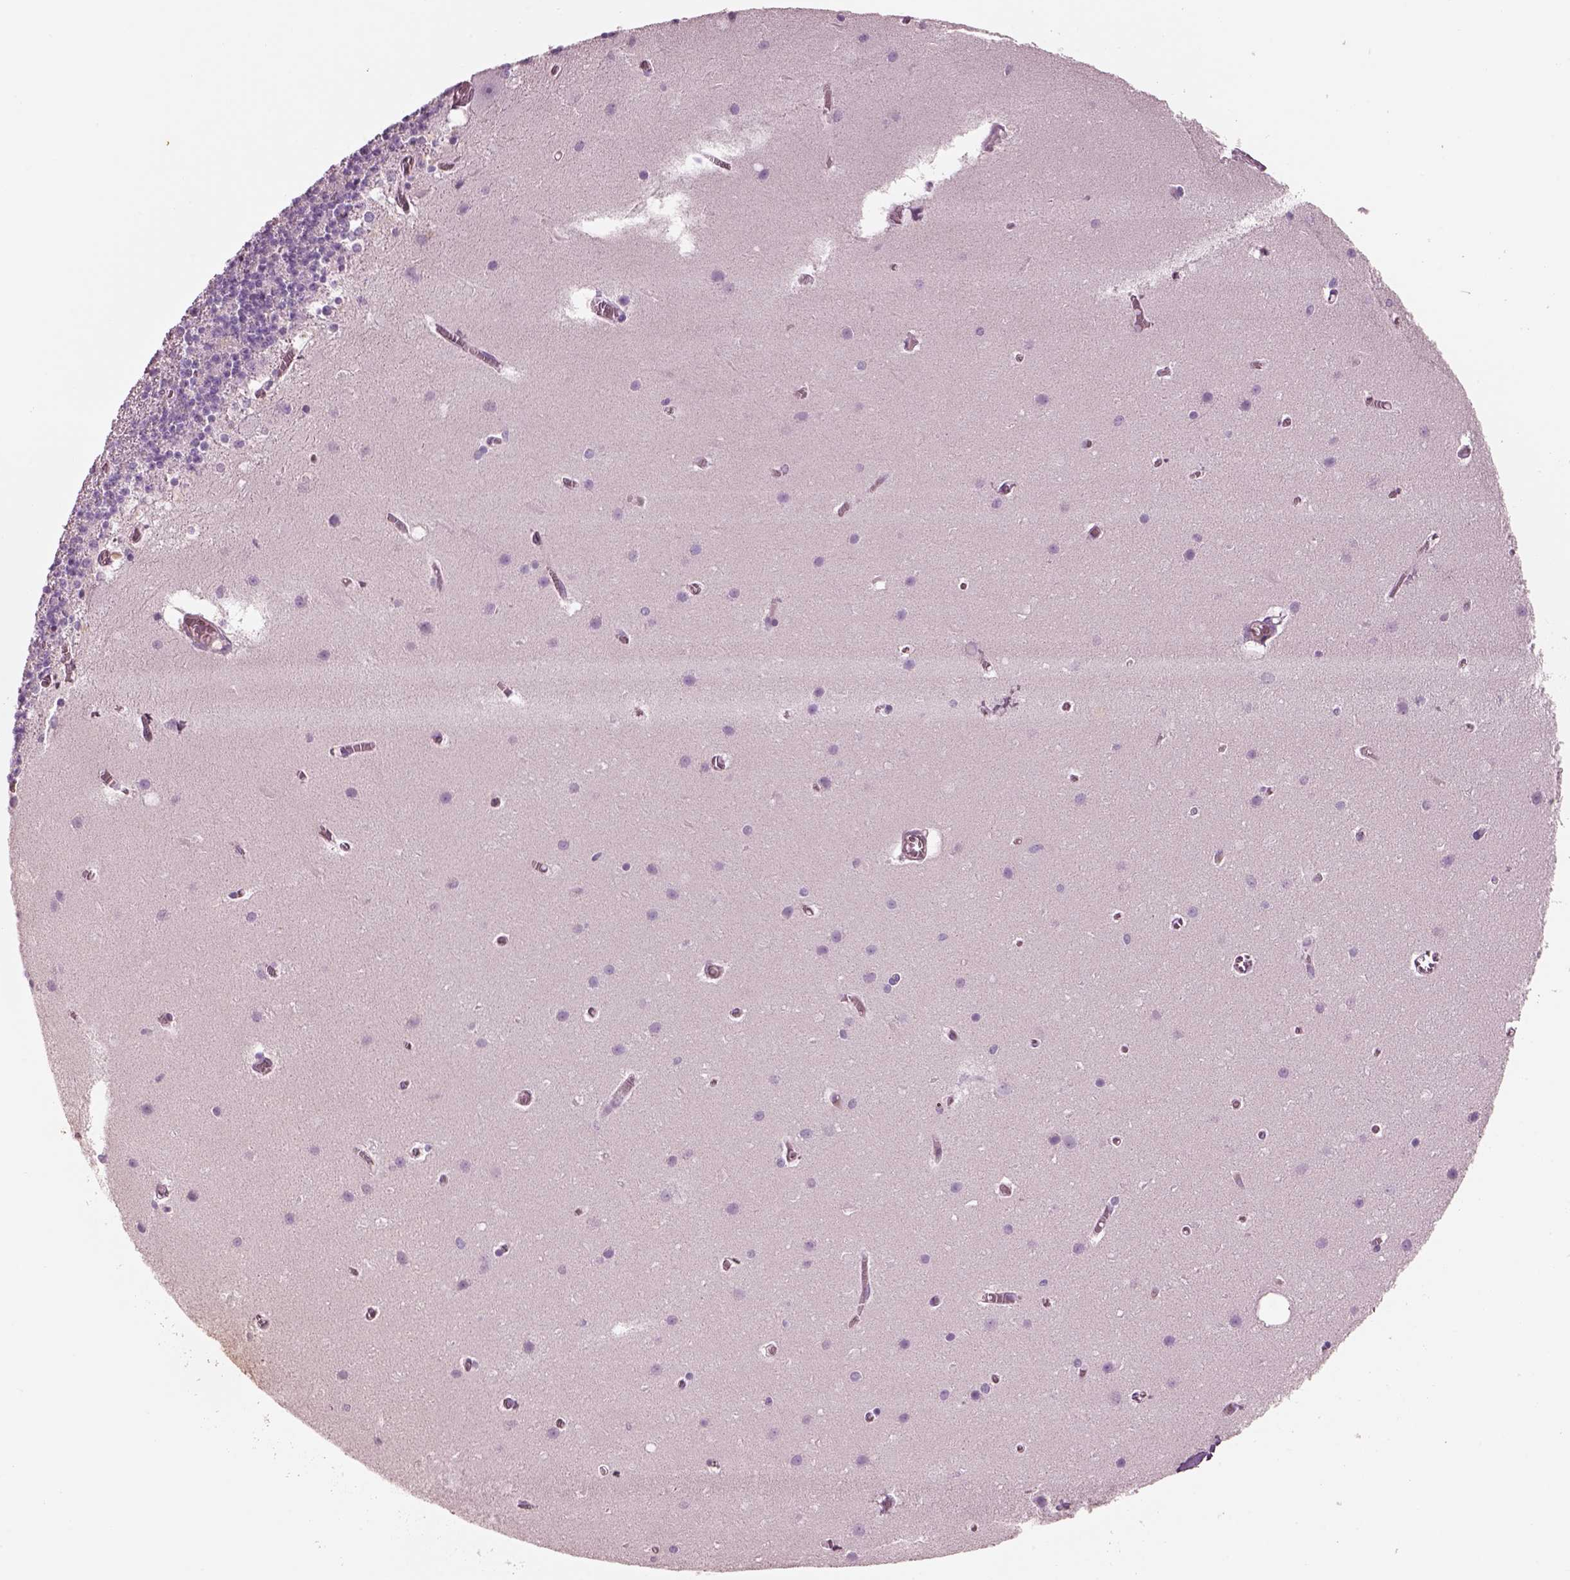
{"staining": {"intensity": "negative", "quantity": "none", "location": "none"}, "tissue": "cerebellum", "cell_type": "Cells in granular layer", "image_type": "normal", "snomed": [{"axis": "morphology", "description": "Normal tissue, NOS"}, {"axis": "topography", "description": "Cerebellum"}], "caption": "IHC image of benign cerebellum: human cerebellum stained with DAB reveals no significant protein staining in cells in granular layer. The staining is performed using DAB (3,3'-diaminobenzidine) brown chromogen with nuclei counter-stained in using hematoxylin.", "gene": "IGLL1", "patient": {"sex": "male", "age": 70}}